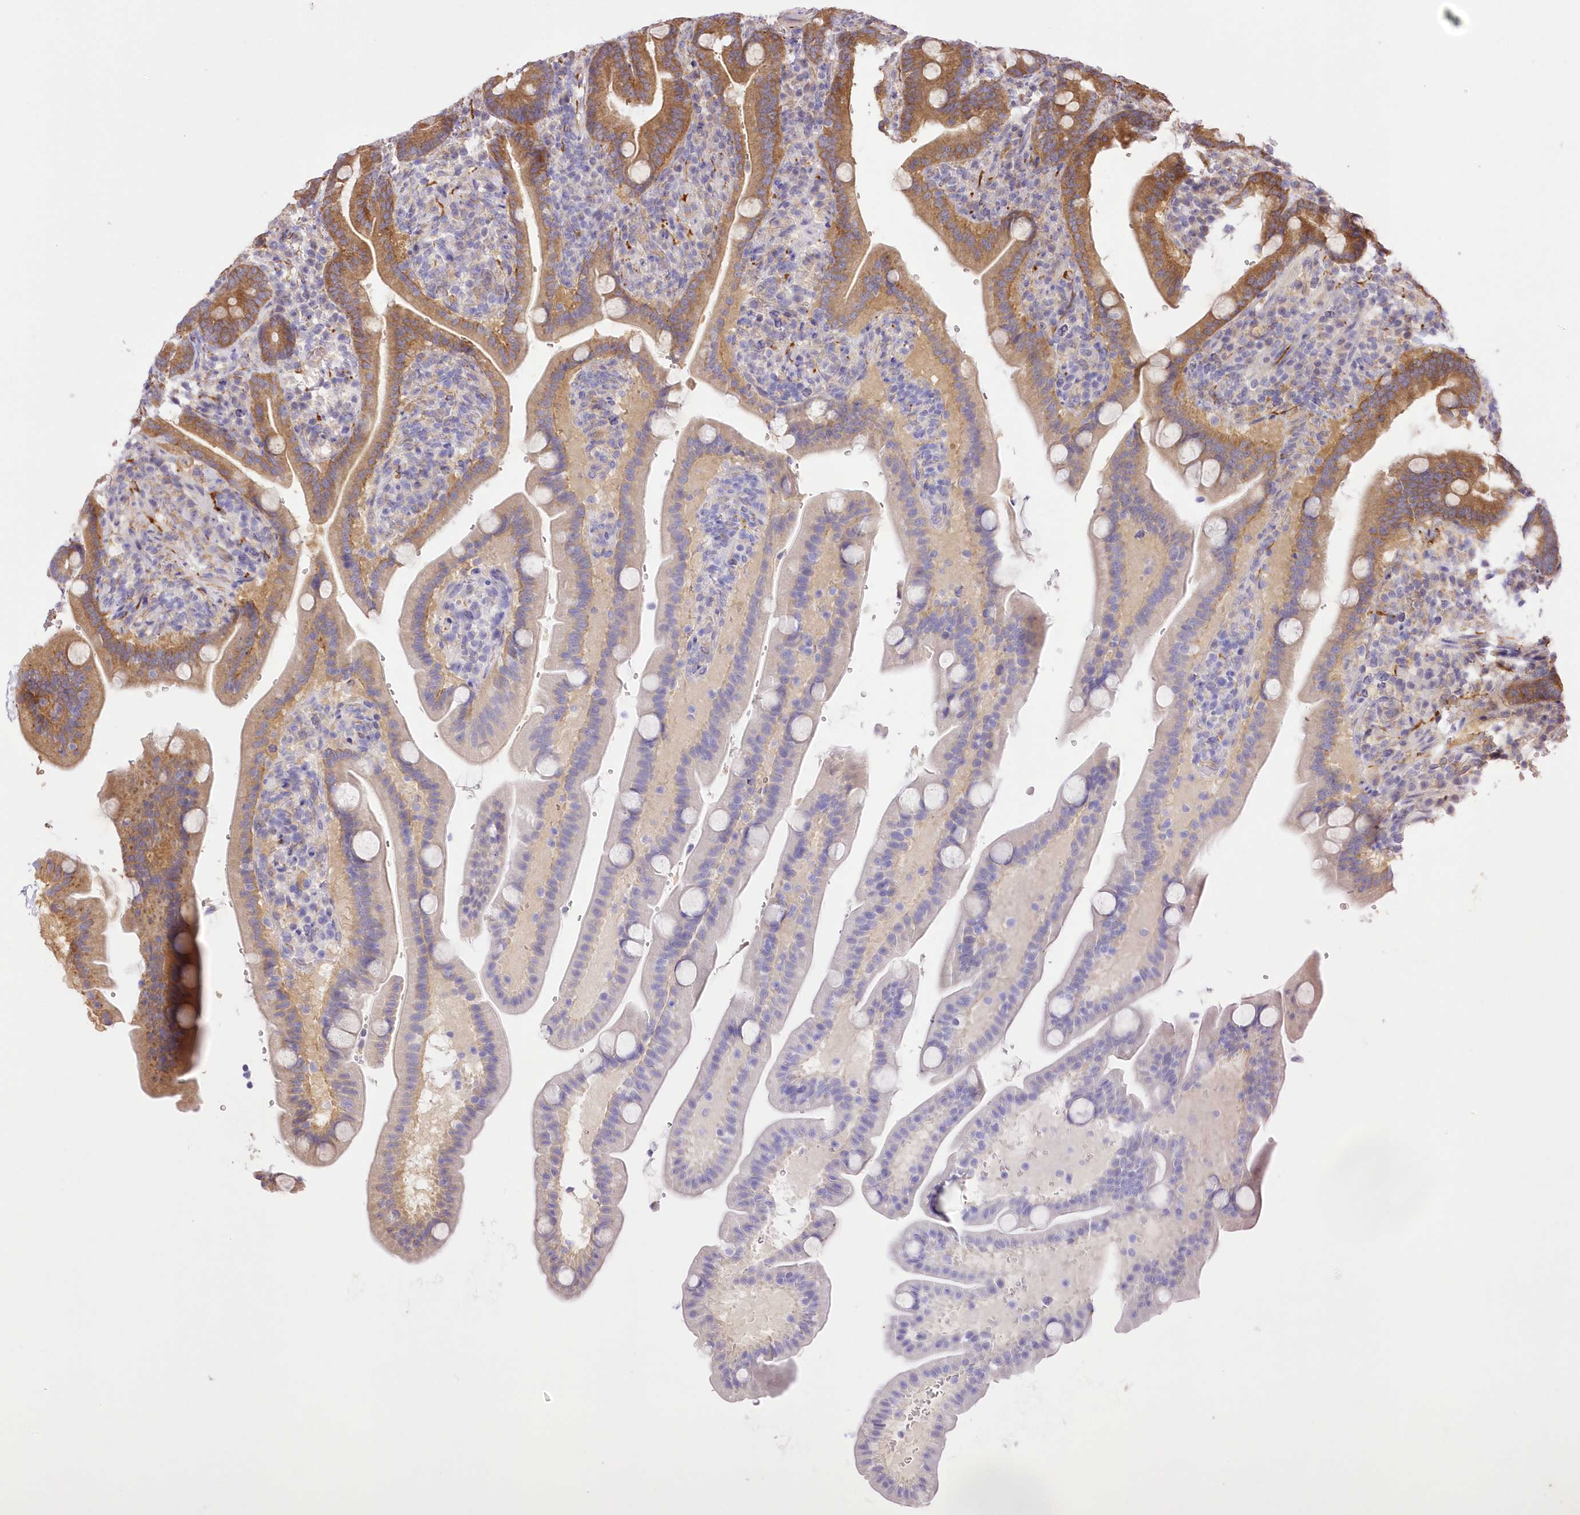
{"staining": {"intensity": "moderate", "quantity": "25%-75%", "location": "cytoplasmic/membranous"}, "tissue": "duodenum", "cell_type": "Glandular cells", "image_type": "normal", "snomed": [{"axis": "morphology", "description": "Normal tissue, NOS"}, {"axis": "topography", "description": "Duodenum"}], "caption": "An image of human duodenum stained for a protein exhibits moderate cytoplasmic/membranous brown staining in glandular cells. The staining was performed using DAB to visualize the protein expression in brown, while the nuclei were stained in blue with hematoxylin (Magnification: 20x).", "gene": "FCHO2", "patient": {"sex": "male", "age": 54}}